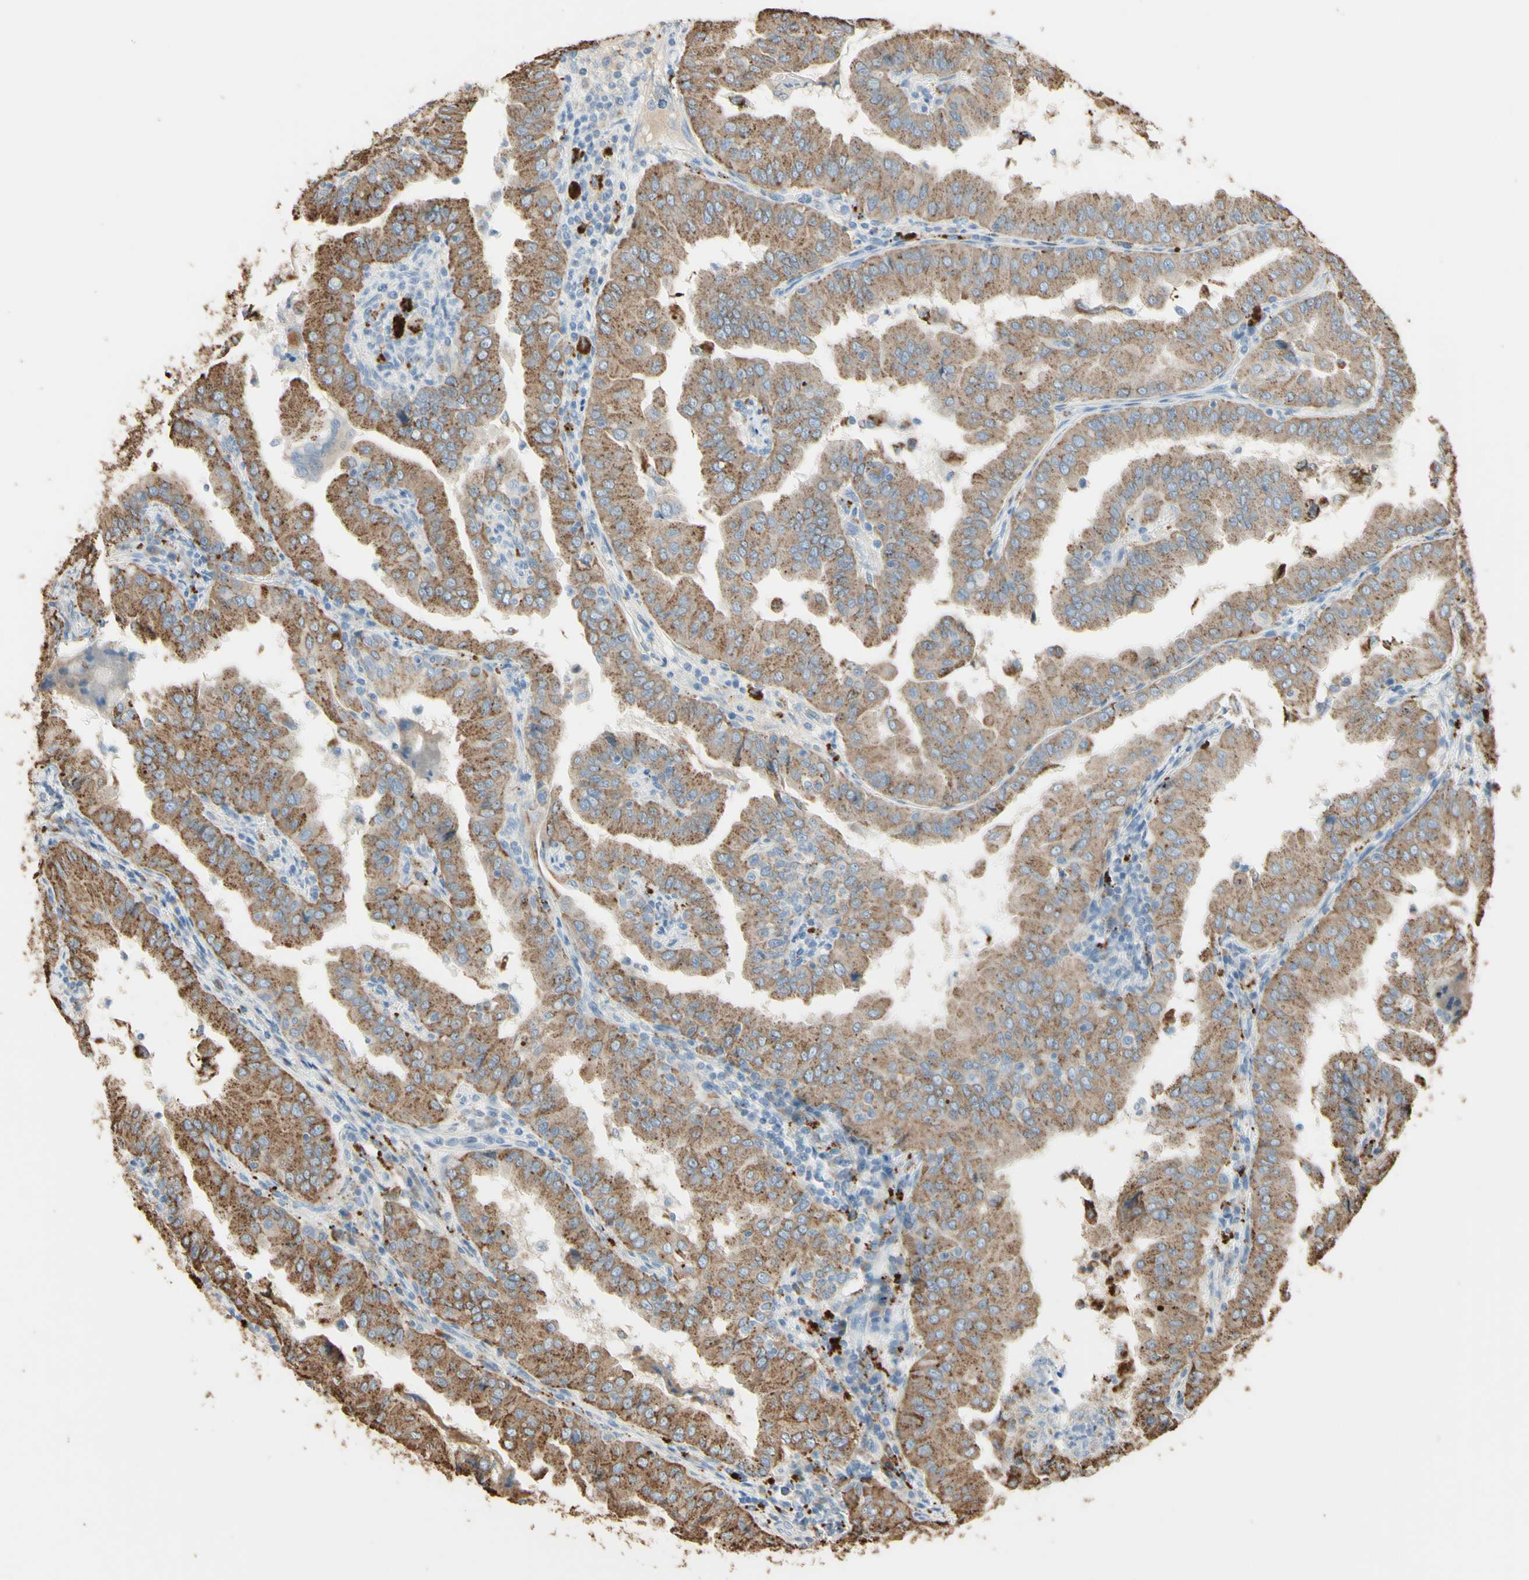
{"staining": {"intensity": "moderate", "quantity": ">75%", "location": "cytoplasmic/membranous"}, "tissue": "thyroid cancer", "cell_type": "Tumor cells", "image_type": "cancer", "snomed": [{"axis": "morphology", "description": "Papillary adenocarcinoma, NOS"}, {"axis": "topography", "description": "Thyroid gland"}], "caption": "A high-resolution micrograph shows immunohistochemistry (IHC) staining of papillary adenocarcinoma (thyroid), which exhibits moderate cytoplasmic/membranous staining in about >75% of tumor cells.", "gene": "ANGPTL1", "patient": {"sex": "male", "age": 33}}